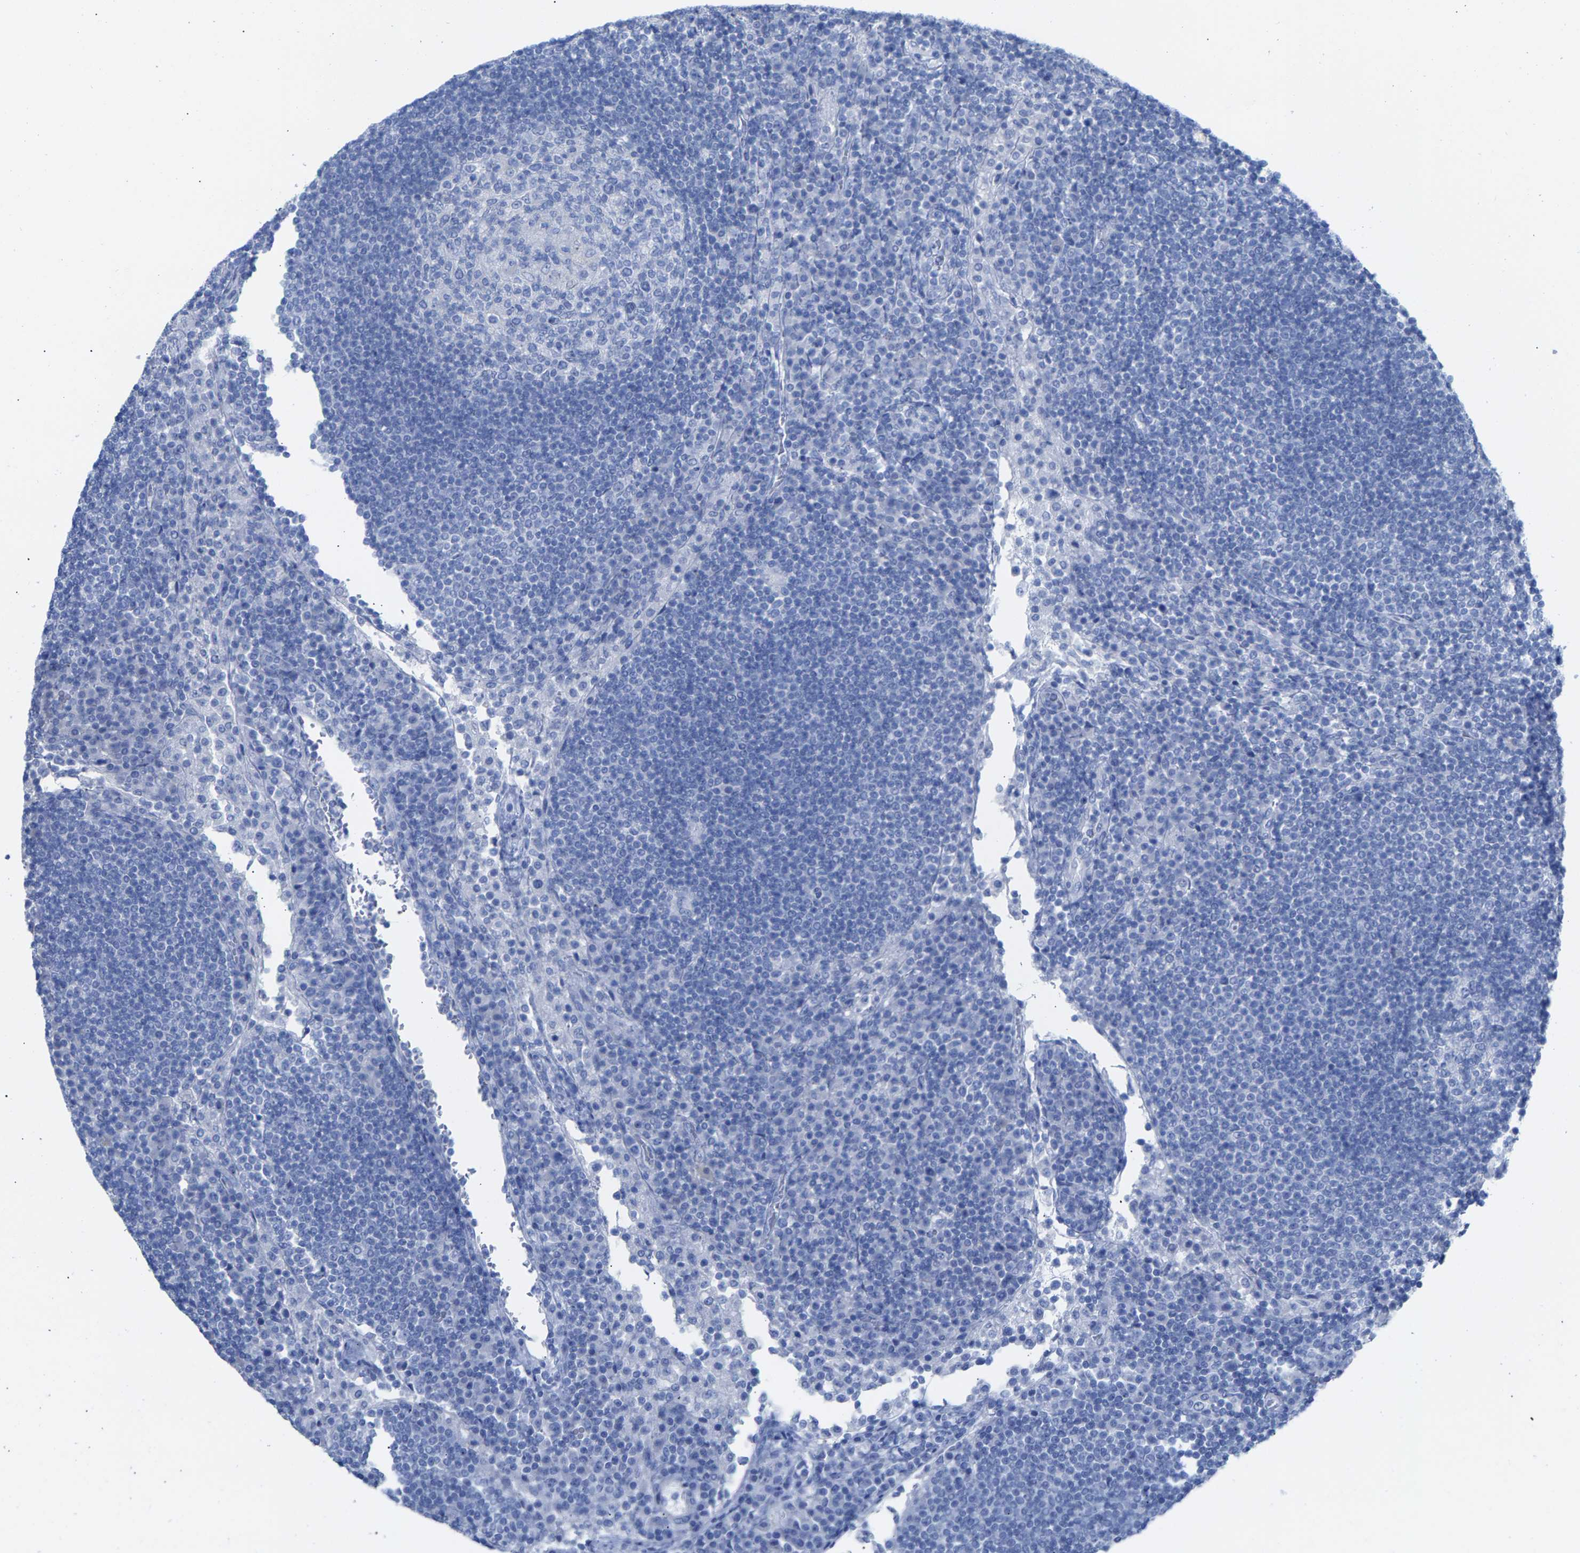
{"staining": {"intensity": "negative", "quantity": "none", "location": "none"}, "tissue": "lymph node", "cell_type": "Germinal center cells", "image_type": "normal", "snomed": [{"axis": "morphology", "description": "Normal tissue, NOS"}, {"axis": "topography", "description": "Lymph node"}], "caption": "Human lymph node stained for a protein using immunohistochemistry (IHC) shows no expression in germinal center cells.", "gene": "CPA1", "patient": {"sex": "female", "age": 53}}